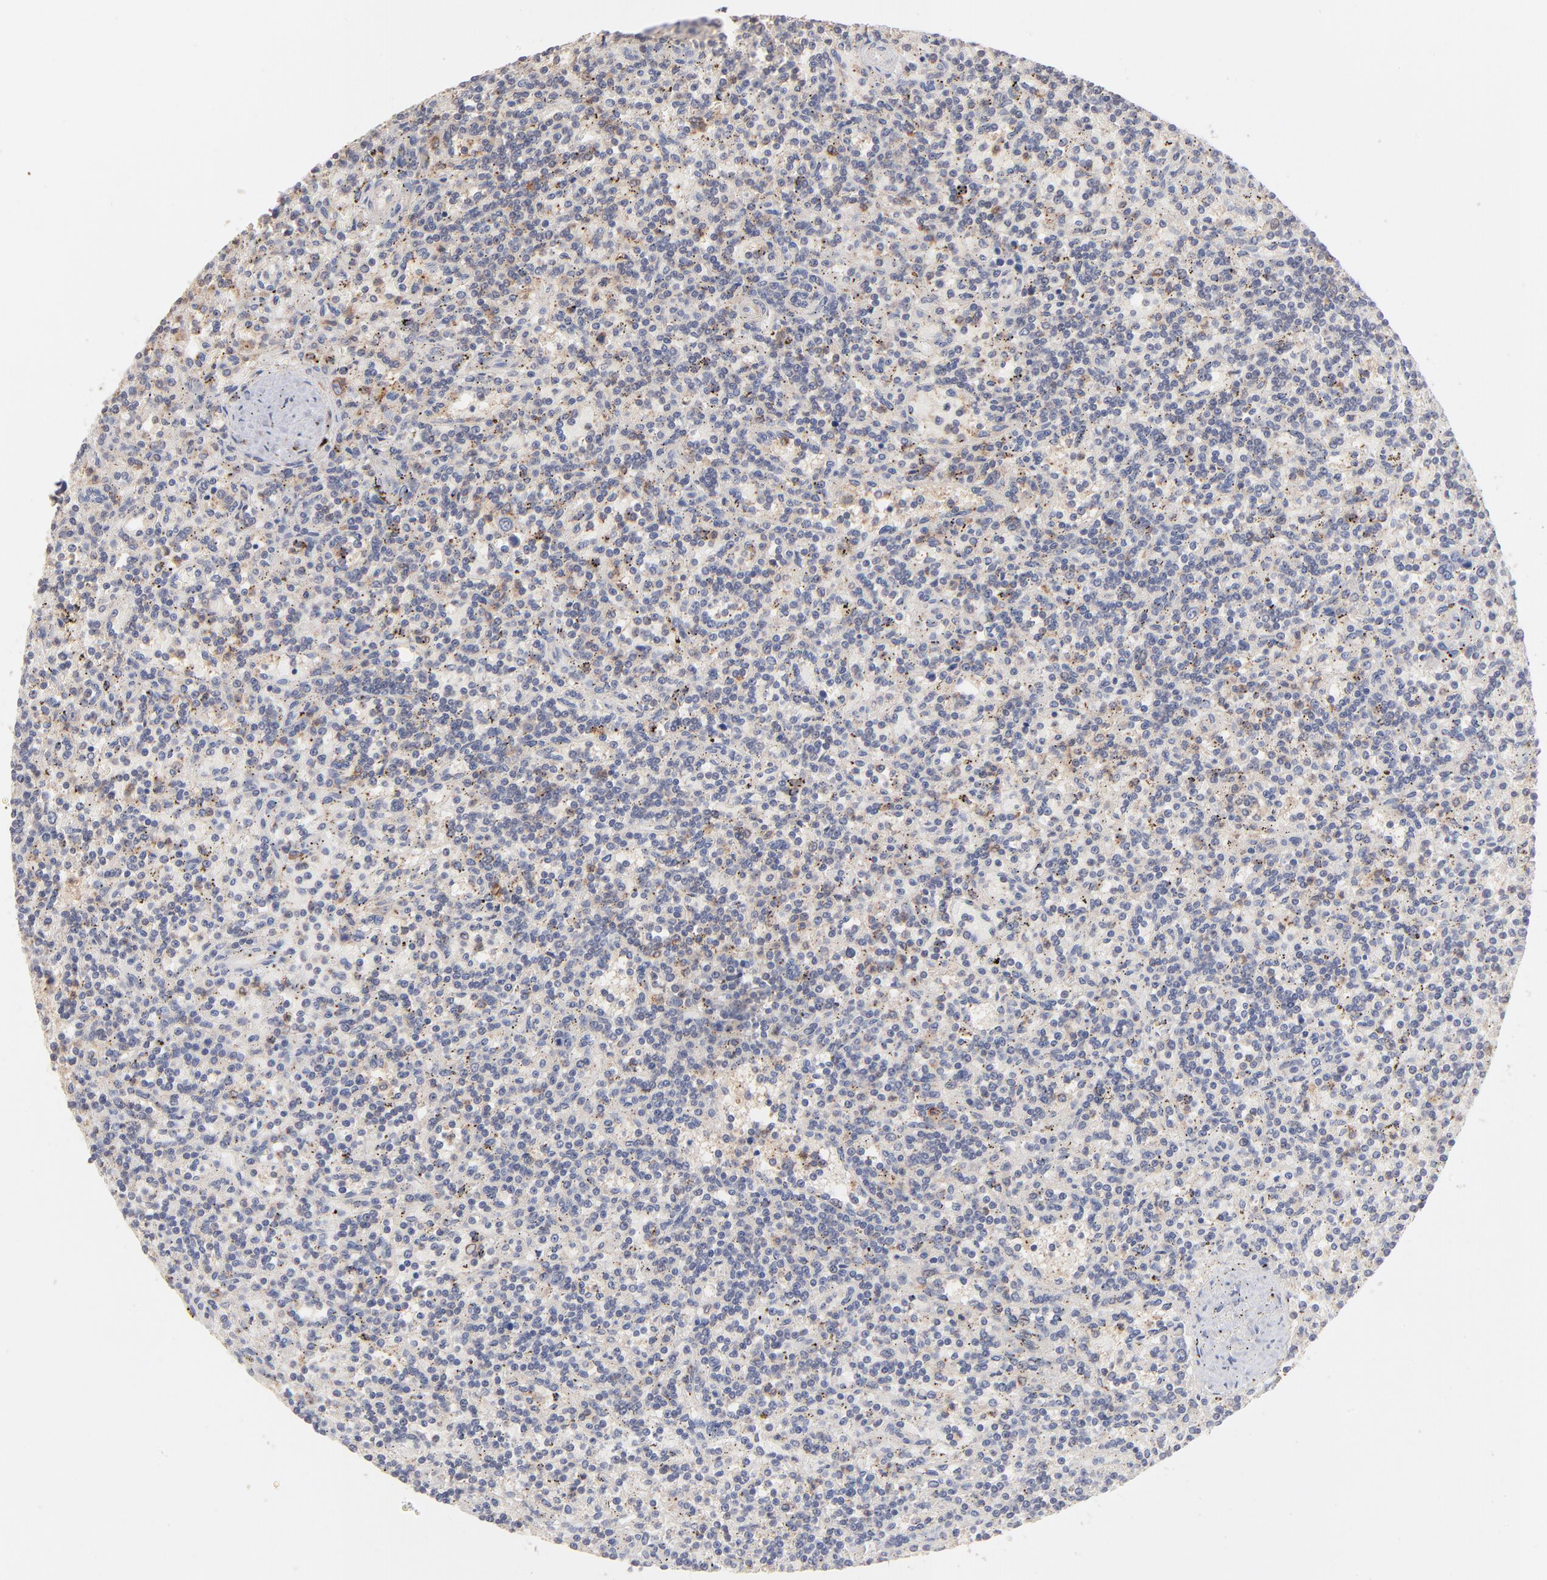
{"staining": {"intensity": "negative", "quantity": "none", "location": "none"}, "tissue": "lymphoma", "cell_type": "Tumor cells", "image_type": "cancer", "snomed": [{"axis": "morphology", "description": "Malignant lymphoma, non-Hodgkin's type, Low grade"}, {"axis": "topography", "description": "Spleen"}], "caption": "An image of human malignant lymphoma, non-Hodgkin's type (low-grade) is negative for staining in tumor cells.", "gene": "IVNS1ABP", "patient": {"sex": "male", "age": 73}}